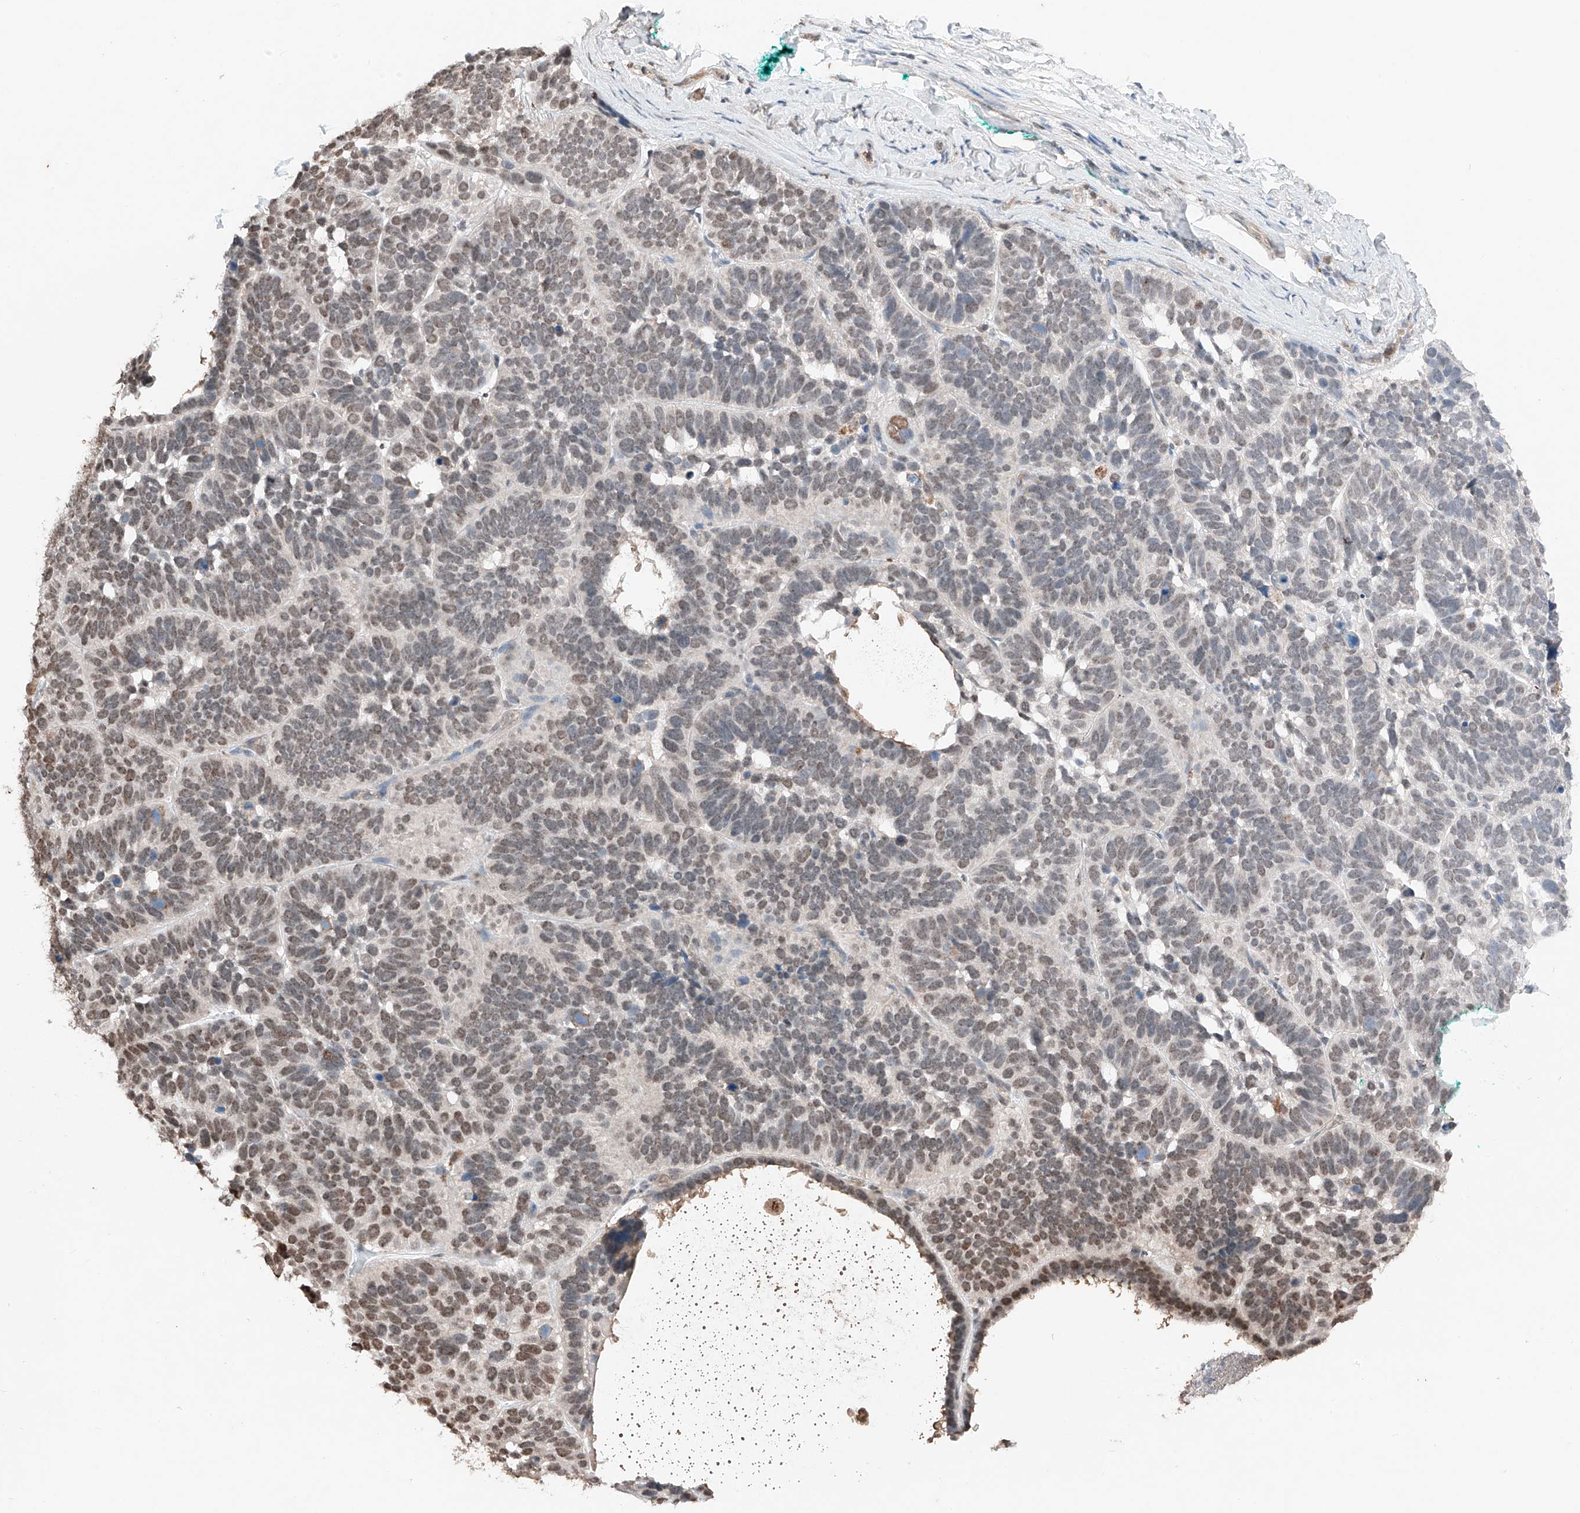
{"staining": {"intensity": "moderate", "quantity": "<25%", "location": "nuclear"}, "tissue": "skin cancer", "cell_type": "Tumor cells", "image_type": "cancer", "snomed": [{"axis": "morphology", "description": "Basal cell carcinoma"}, {"axis": "topography", "description": "Skin"}], "caption": "A brown stain labels moderate nuclear expression of a protein in human basal cell carcinoma (skin) tumor cells.", "gene": "TBX4", "patient": {"sex": "male", "age": 62}}